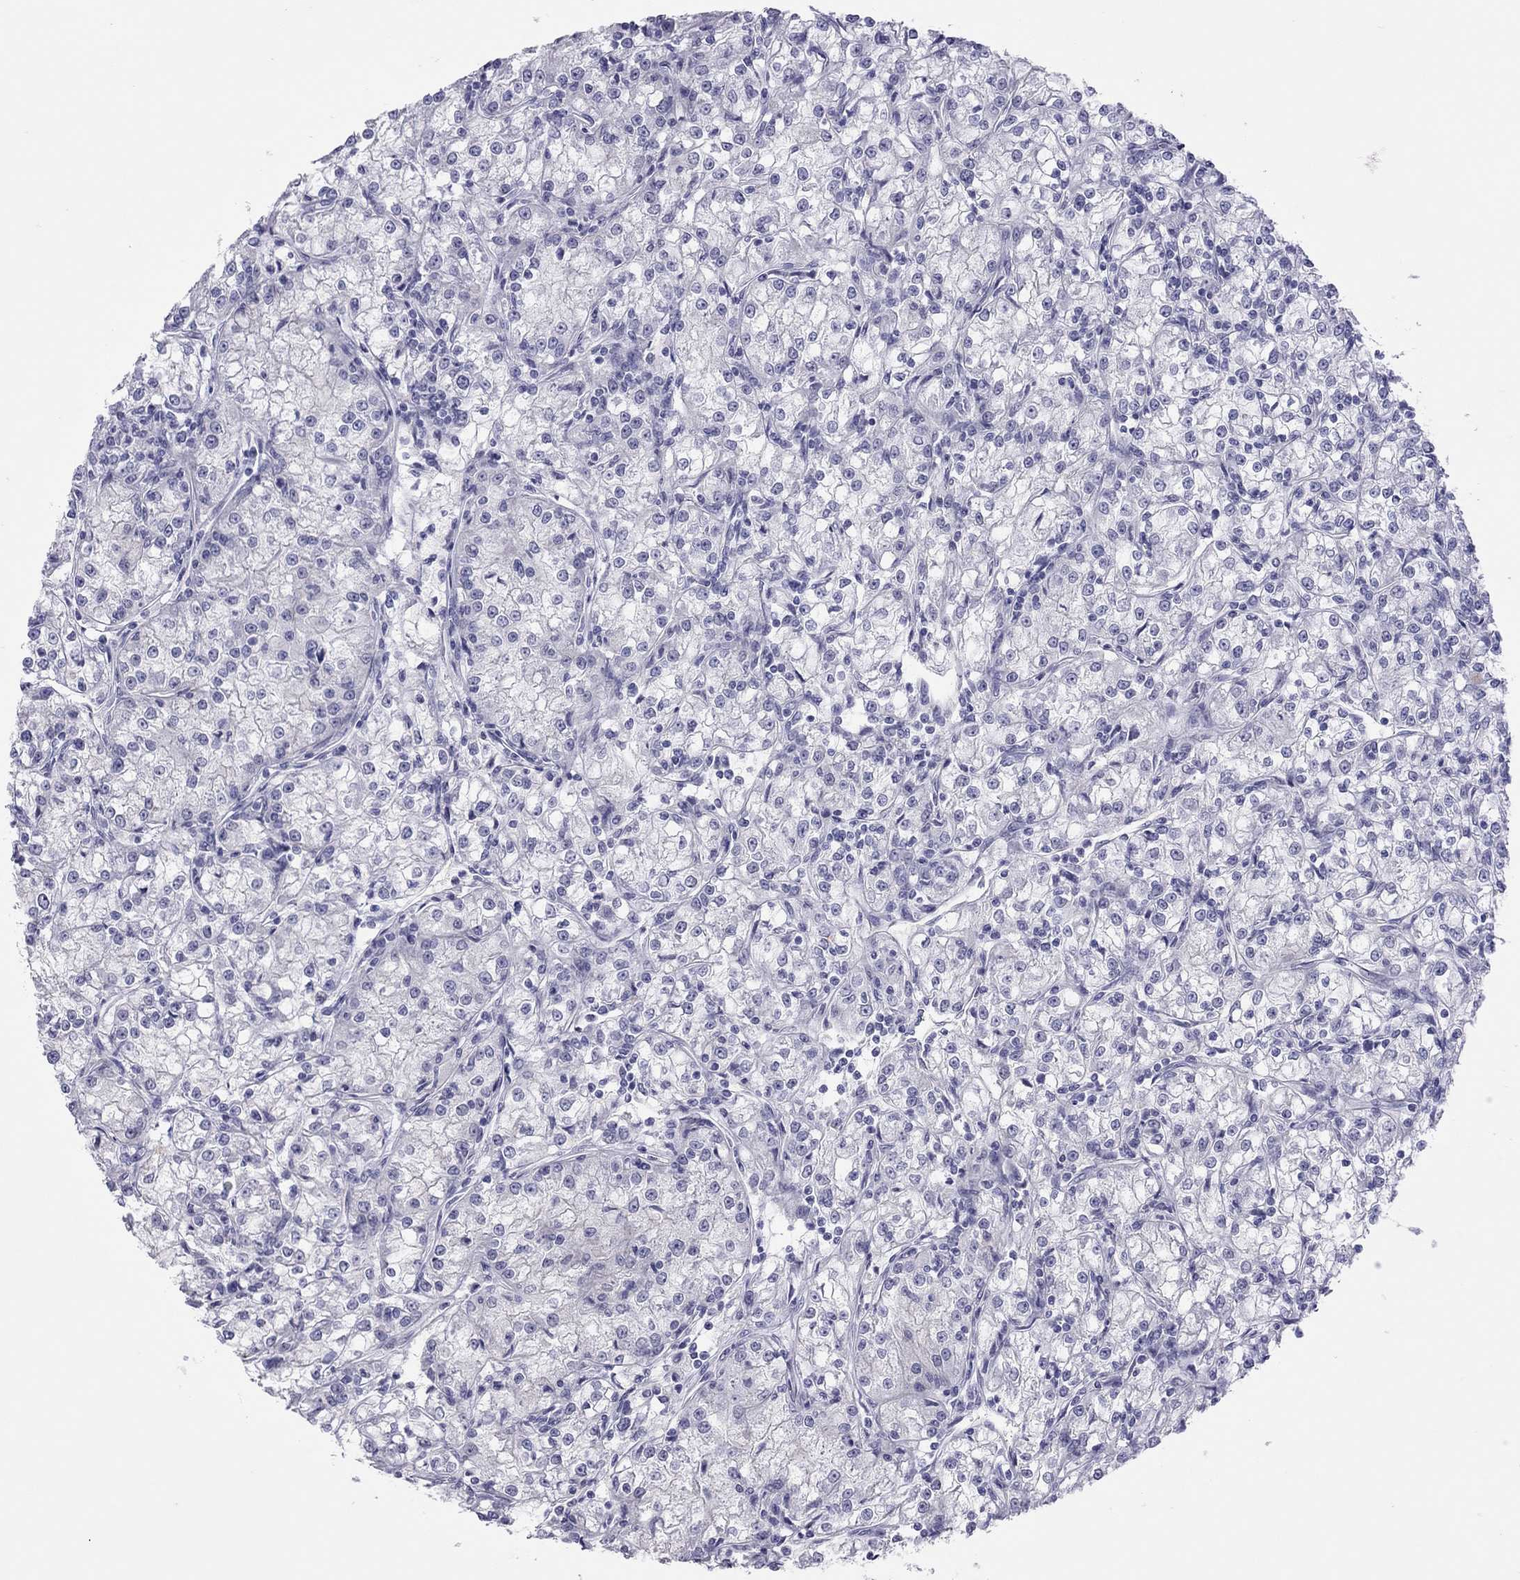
{"staining": {"intensity": "negative", "quantity": "none", "location": "none"}, "tissue": "renal cancer", "cell_type": "Tumor cells", "image_type": "cancer", "snomed": [{"axis": "morphology", "description": "Adenocarcinoma, NOS"}, {"axis": "topography", "description": "Kidney"}], "caption": "Human renal adenocarcinoma stained for a protein using IHC demonstrates no staining in tumor cells.", "gene": "JHY", "patient": {"sex": "female", "age": 59}}